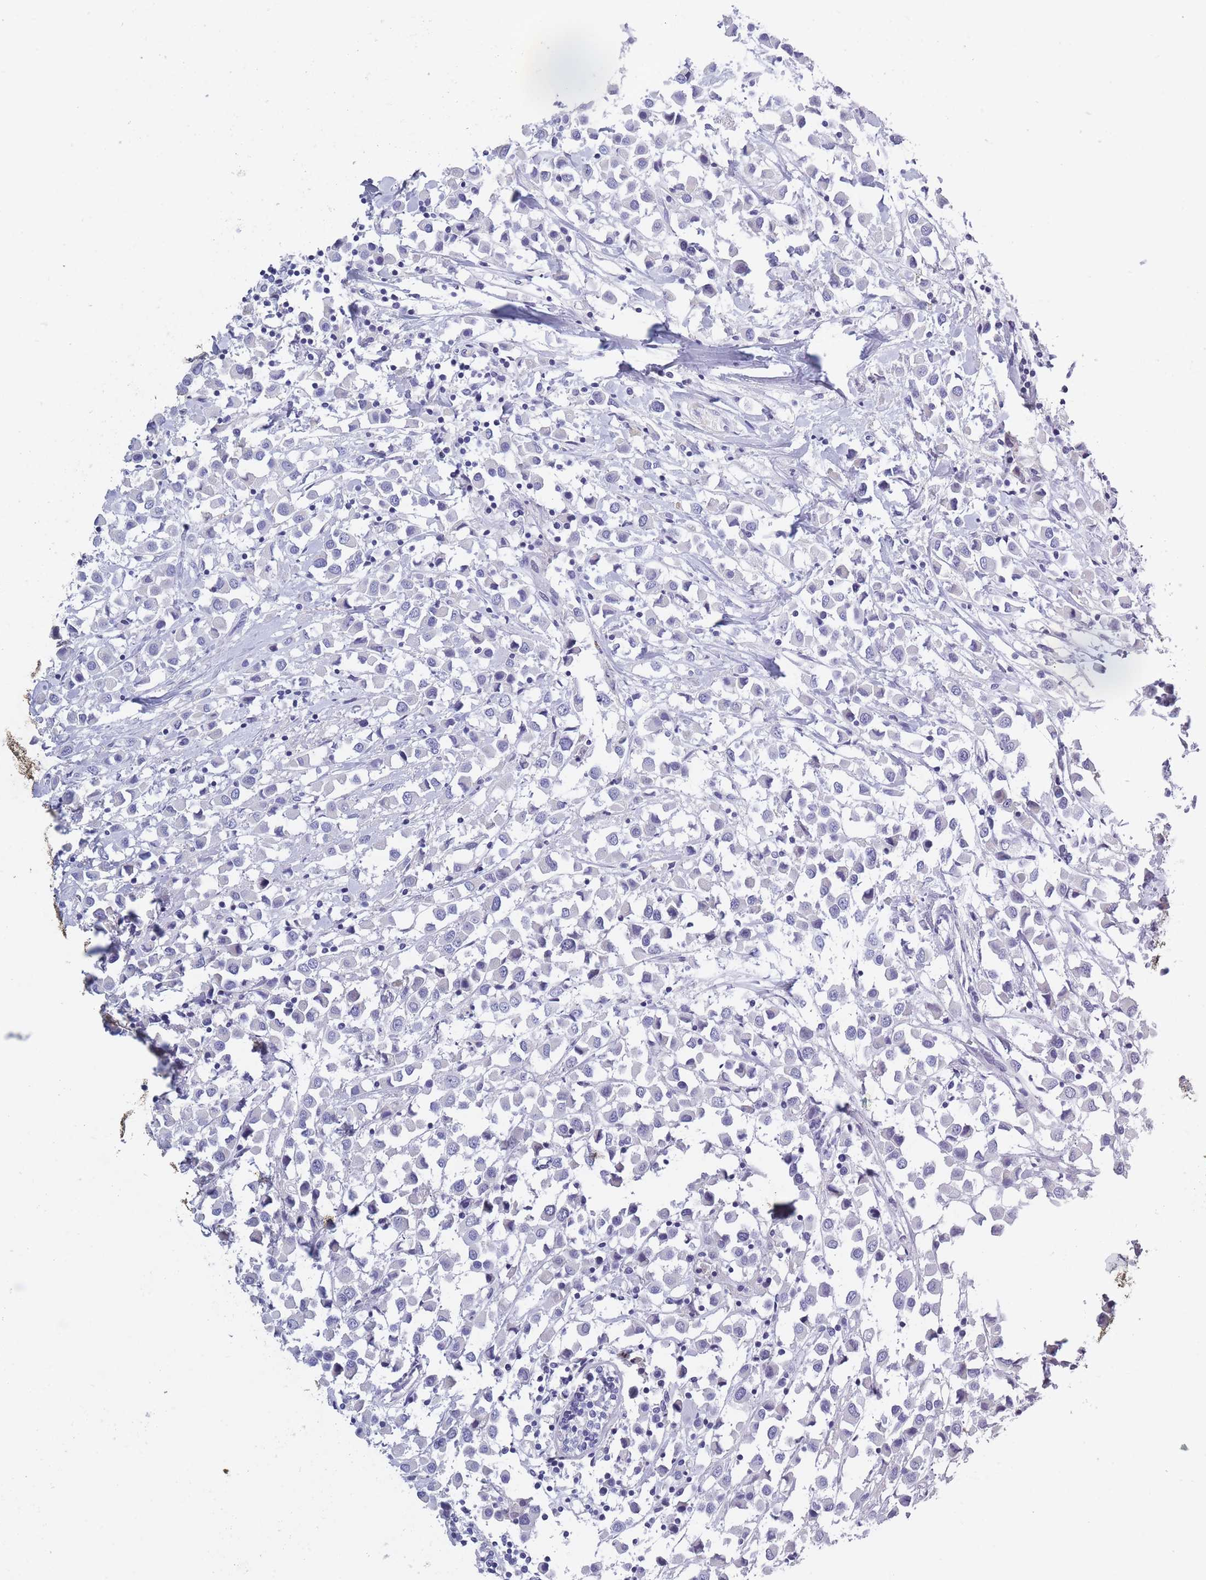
{"staining": {"intensity": "negative", "quantity": "none", "location": "none"}, "tissue": "breast cancer", "cell_type": "Tumor cells", "image_type": "cancer", "snomed": [{"axis": "morphology", "description": "Duct carcinoma"}, {"axis": "topography", "description": "Breast"}], "caption": "DAB immunohistochemical staining of breast cancer (infiltrating ductal carcinoma) exhibits no significant positivity in tumor cells.", "gene": "OR4C5", "patient": {"sex": "female", "age": 61}}